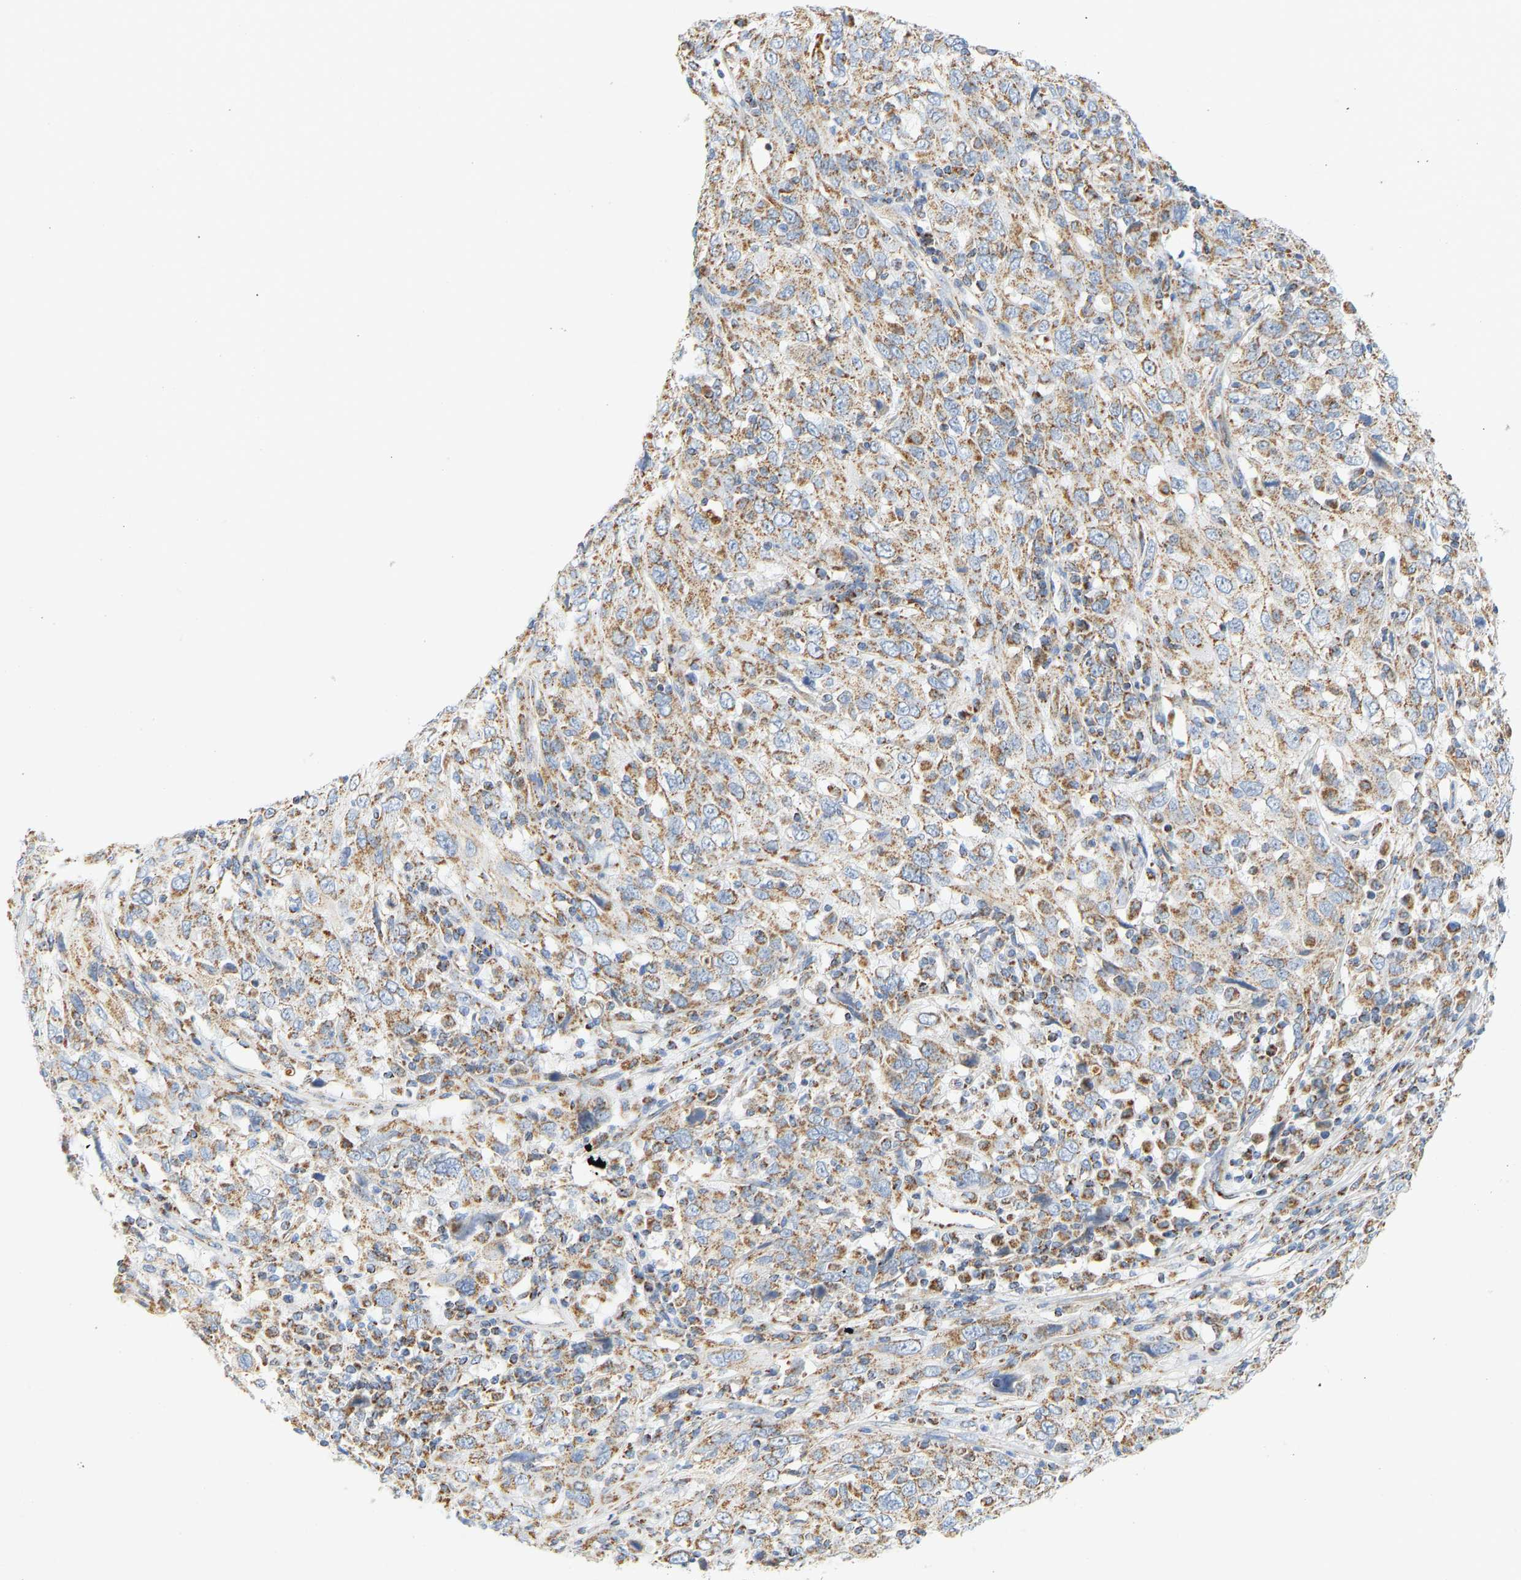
{"staining": {"intensity": "moderate", "quantity": ">75%", "location": "cytoplasmic/membranous"}, "tissue": "cervical cancer", "cell_type": "Tumor cells", "image_type": "cancer", "snomed": [{"axis": "morphology", "description": "Squamous cell carcinoma, NOS"}, {"axis": "topography", "description": "Cervix"}], "caption": "Tumor cells show moderate cytoplasmic/membranous positivity in about >75% of cells in squamous cell carcinoma (cervical).", "gene": "GRPEL2", "patient": {"sex": "female", "age": 46}}